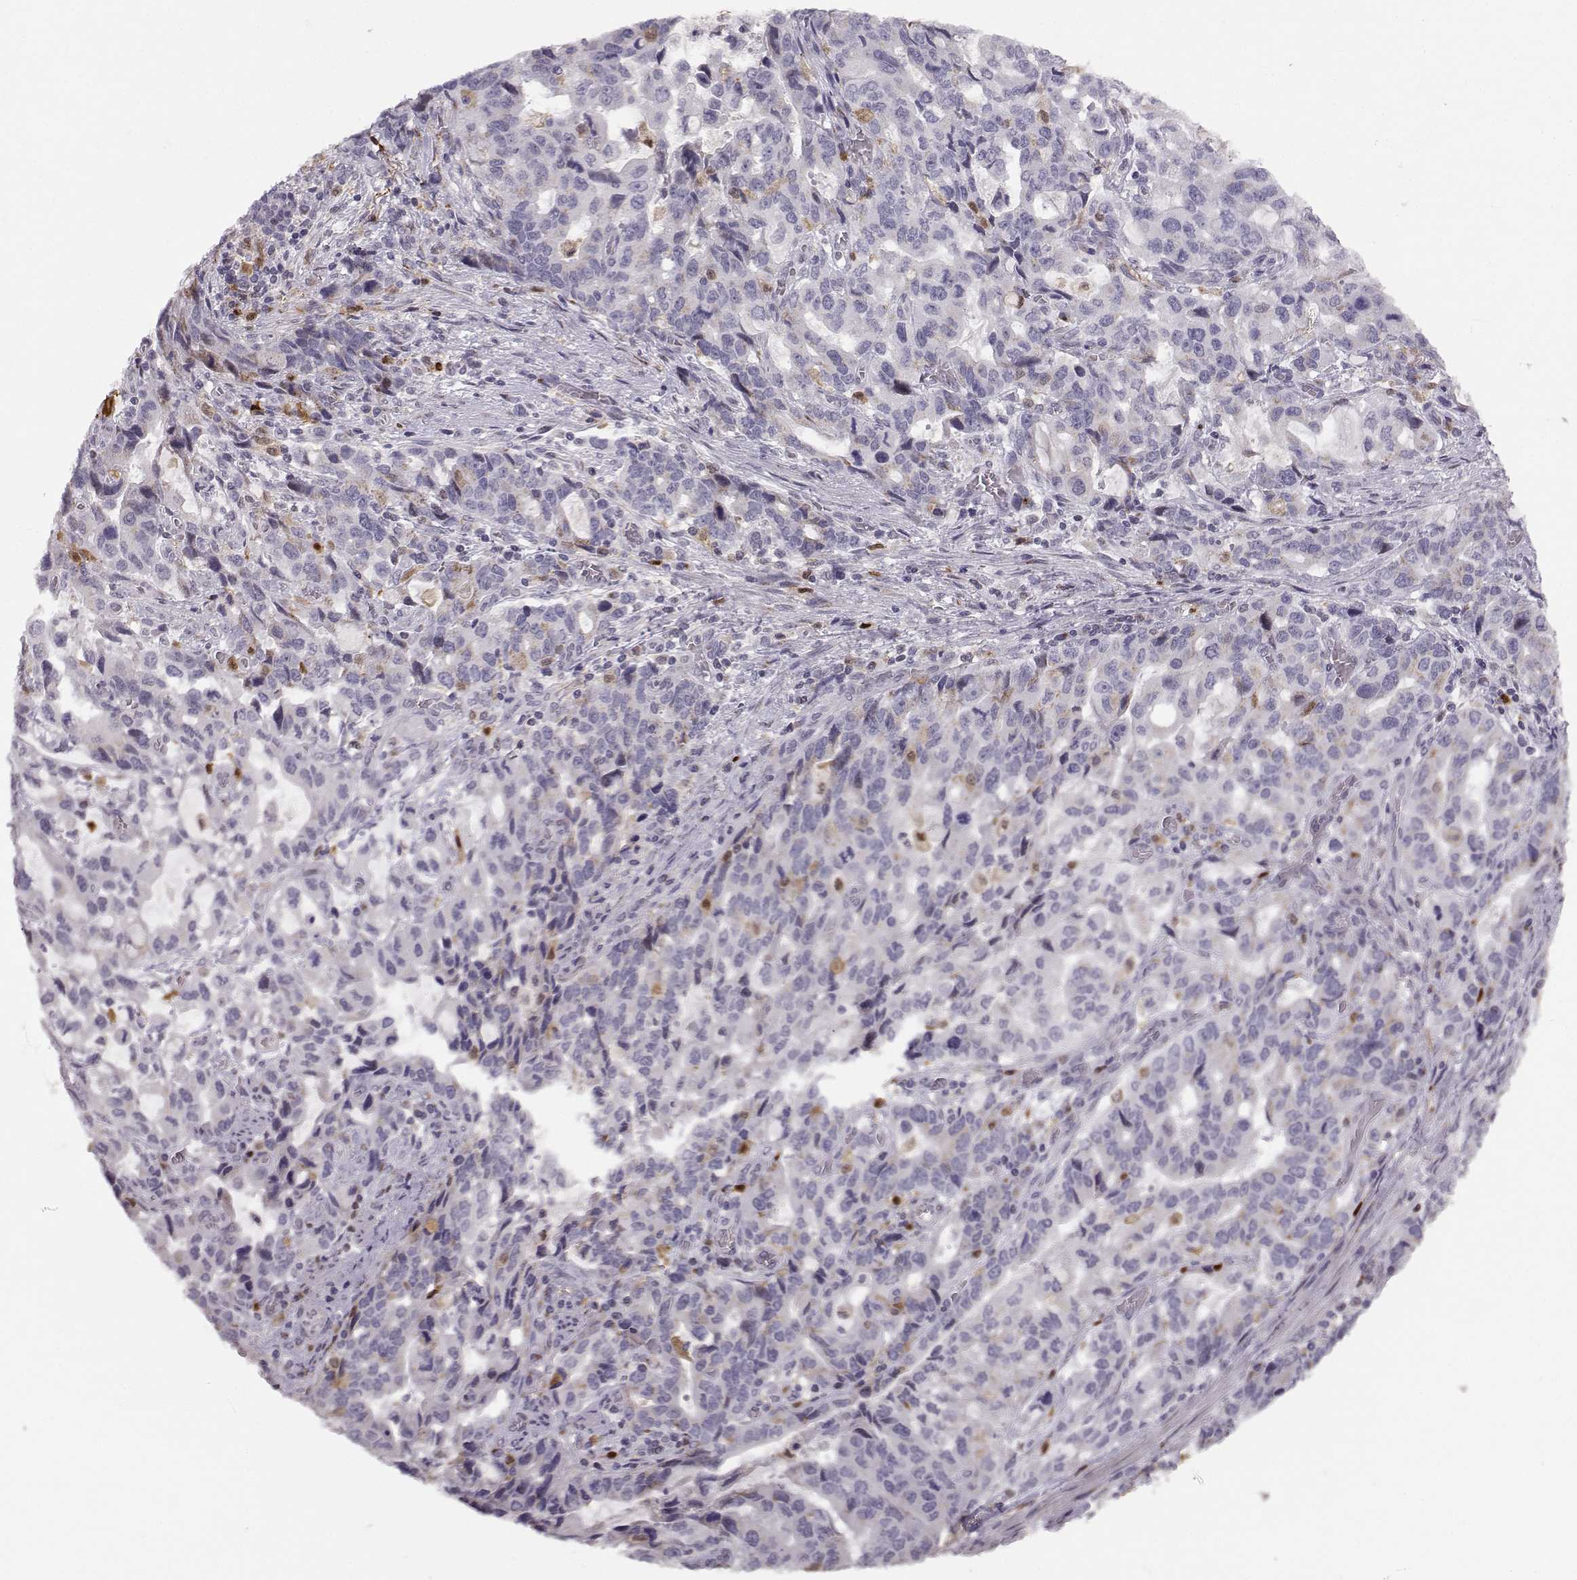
{"staining": {"intensity": "weak", "quantity": "<25%", "location": "cytoplasmic/membranous"}, "tissue": "stomach cancer", "cell_type": "Tumor cells", "image_type": "cancer", "snomed": [{"axis": "morphology", "description": "Adenocarcinoma, NOS"}, {"axis": "topography", "description": "Stomach, upper"}], "caption": "Immunohistochemistry (IHC) histopathology image of human stomach cancer (adenocarcinoma) stained for a protein (brown), which shows no positivity in tumor cells.", "gene": "HTR7", "patient": {"sex": "male", "age": 85}}